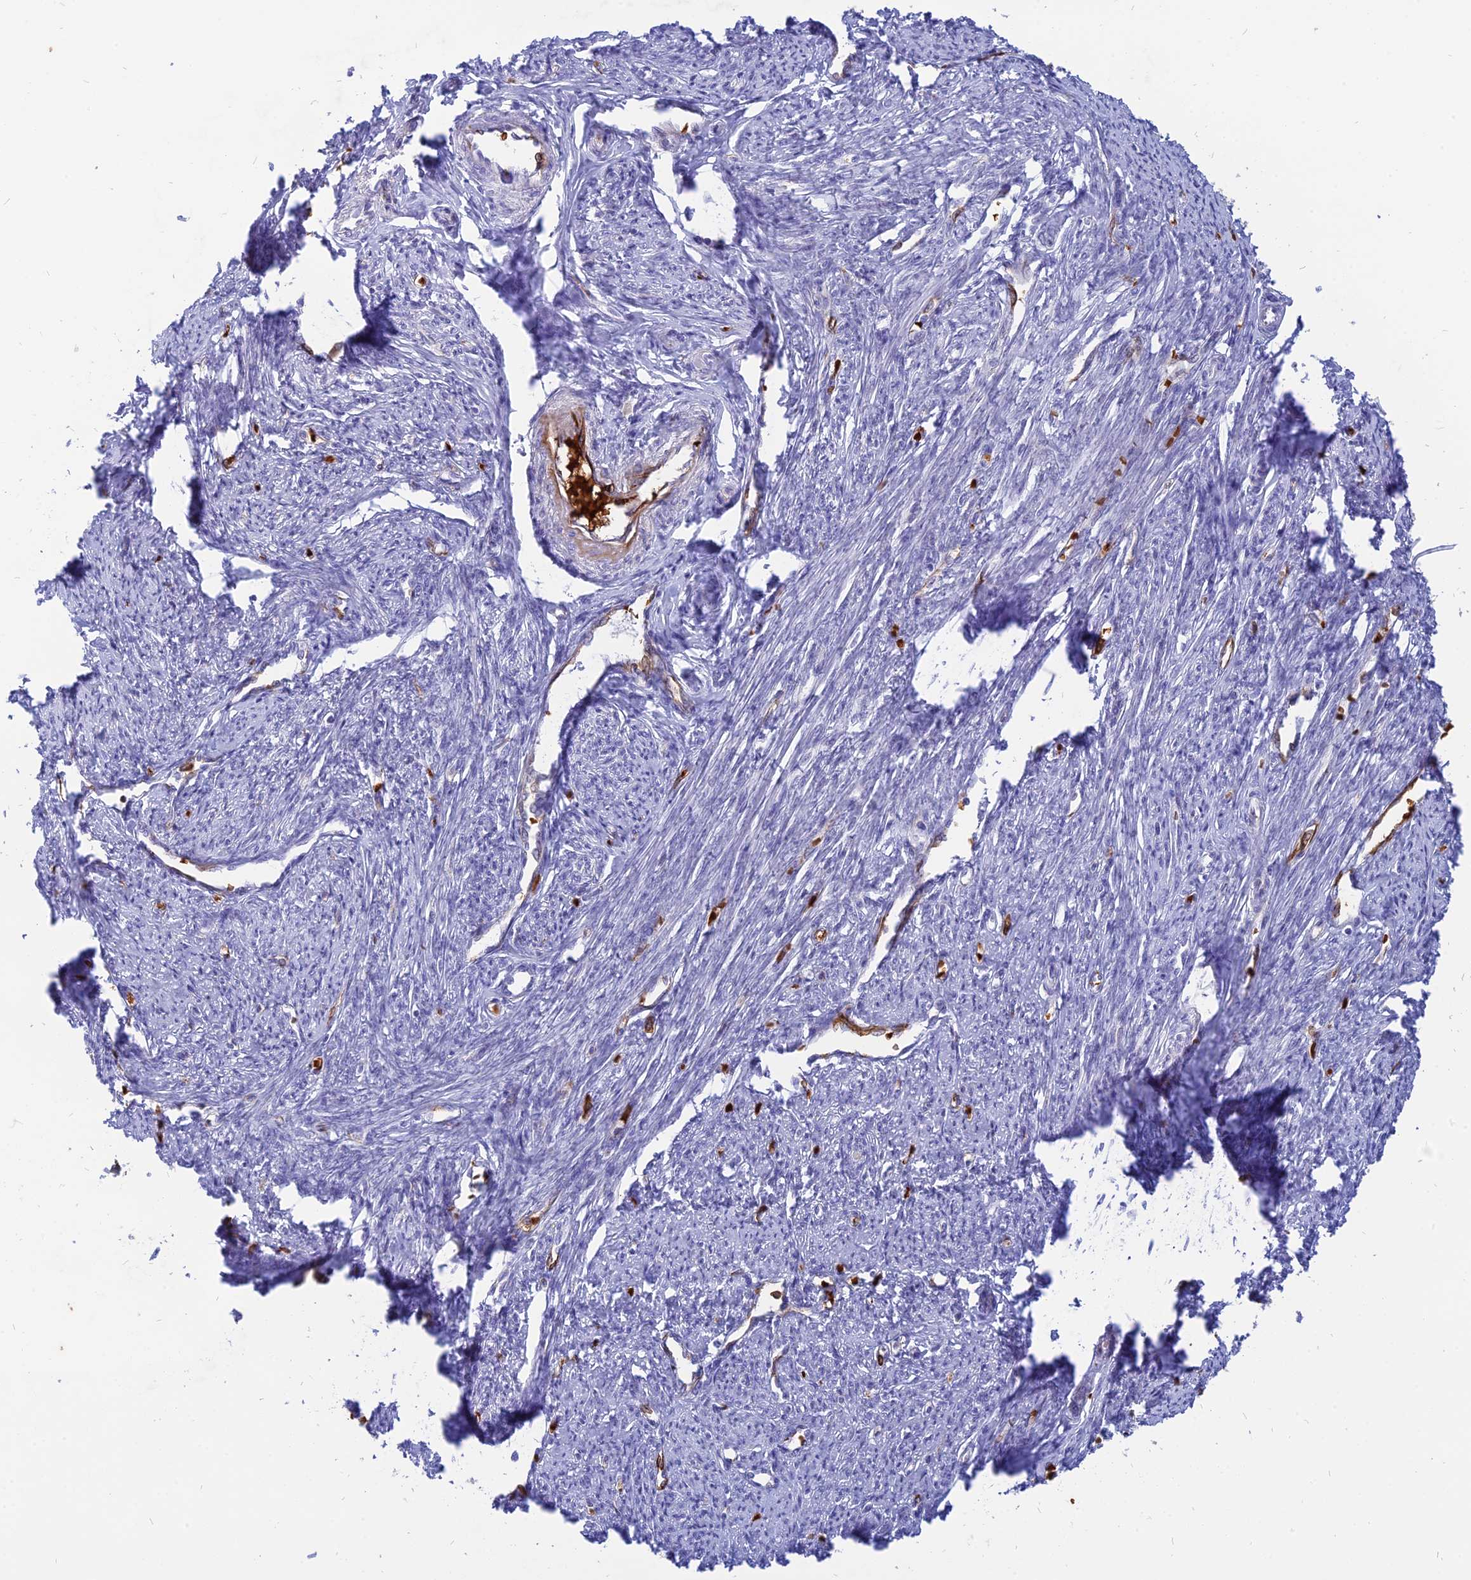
{"staining": {"intensity": "negative", "quantity": "none", "location": "none"}, "tissue": "smooth muscle", "cell_type": "Smooth muscle cells", "image_type": "normal", "snomed": [{"axis": "morphology", "description": "Normal tissue, NOS"}, {"axis": "topography", "description": "Smooth muscle"}, {"axis": "topography", "description": "Uterus"}], "caption": "Smooth muscle cells are negative for brown protein staining in benign smooth muscle. The staining is performed using DAB (3,3'-diaminobenzidine) brown chromogen with nuclei counter-stained in using hematoxylin.", "gene": "HHAT", "patient": {"sex": "female", "age": 59}}